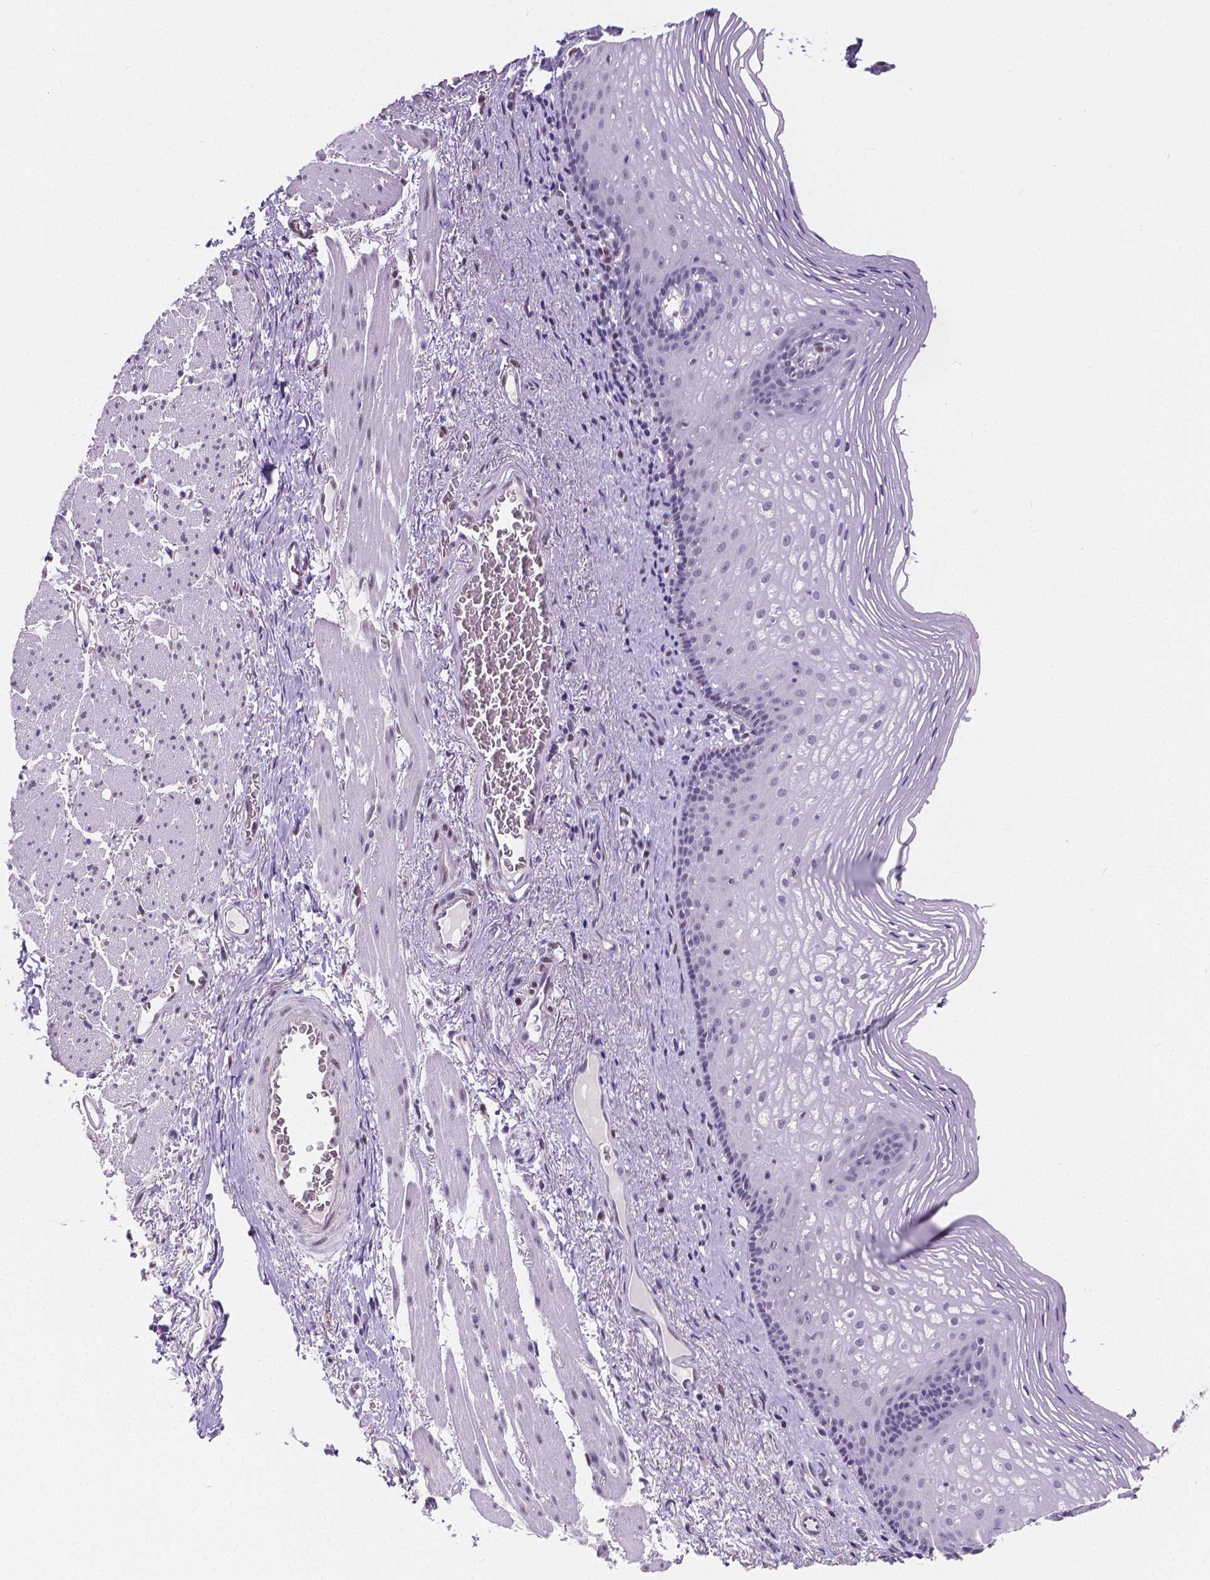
{"staining": {"intensity": "negative", "quantity": "none", "location": "none"}, "tissue": "esophagus", "cell_type": "Squamous epithelial cells", "image_type": "normal", "snomed": [{"axis": "morphology", "description": "Normal tissue, NOS"}, {"axis": "topography", "description": "Esophagus"}], "caption": "Immunohistochemistry image of benign esophagus stained for a protein (brown), which exhibits no expression in squamous epithelial cells. (DAB (3,3'-diaminobenzidine) immunohistochemistry (IHC) visualized using brightfield microscopy, high magnification).", "gene": "MEF2C", "patient": {"sex": "male", "age": 76}}